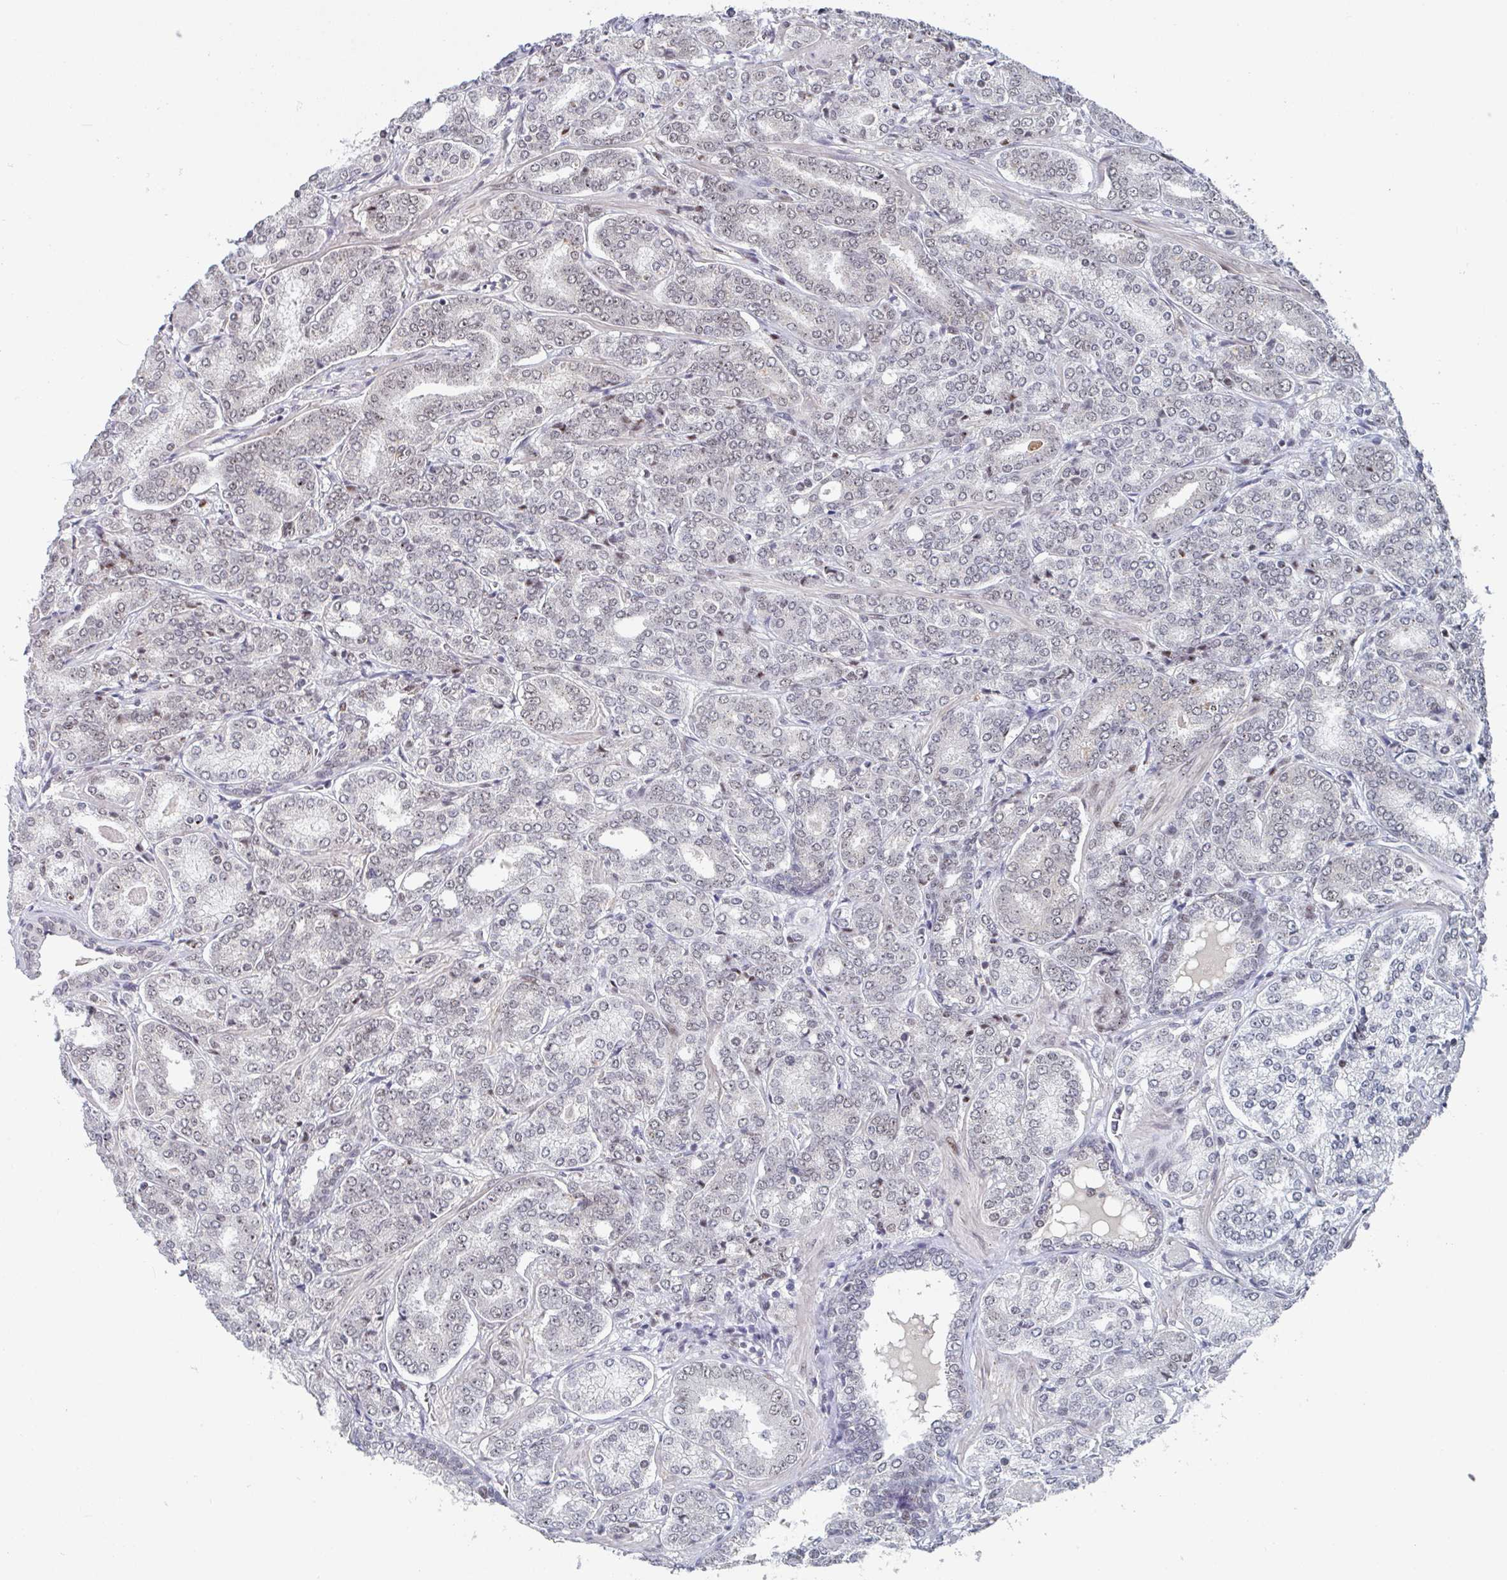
{"staining": {"intensity": "weak", "quantity": "<25%", "location": "nuclear"}, "tissue": "prostate cancer", "cell_type": "Tumor cells", "image_type": "cancer", "snomed": [{"axis": "morphology", "description": "Adenocarcinoma, High grade"}, {"axis": "topography", "description": "Prostate"}], "caption": "Tumor cells are negative for protein expression in human prostate cancer (high-grade adenocarcinoma).", "gene": "RNF212", "patient": {"sex": "male", "age": 72}}